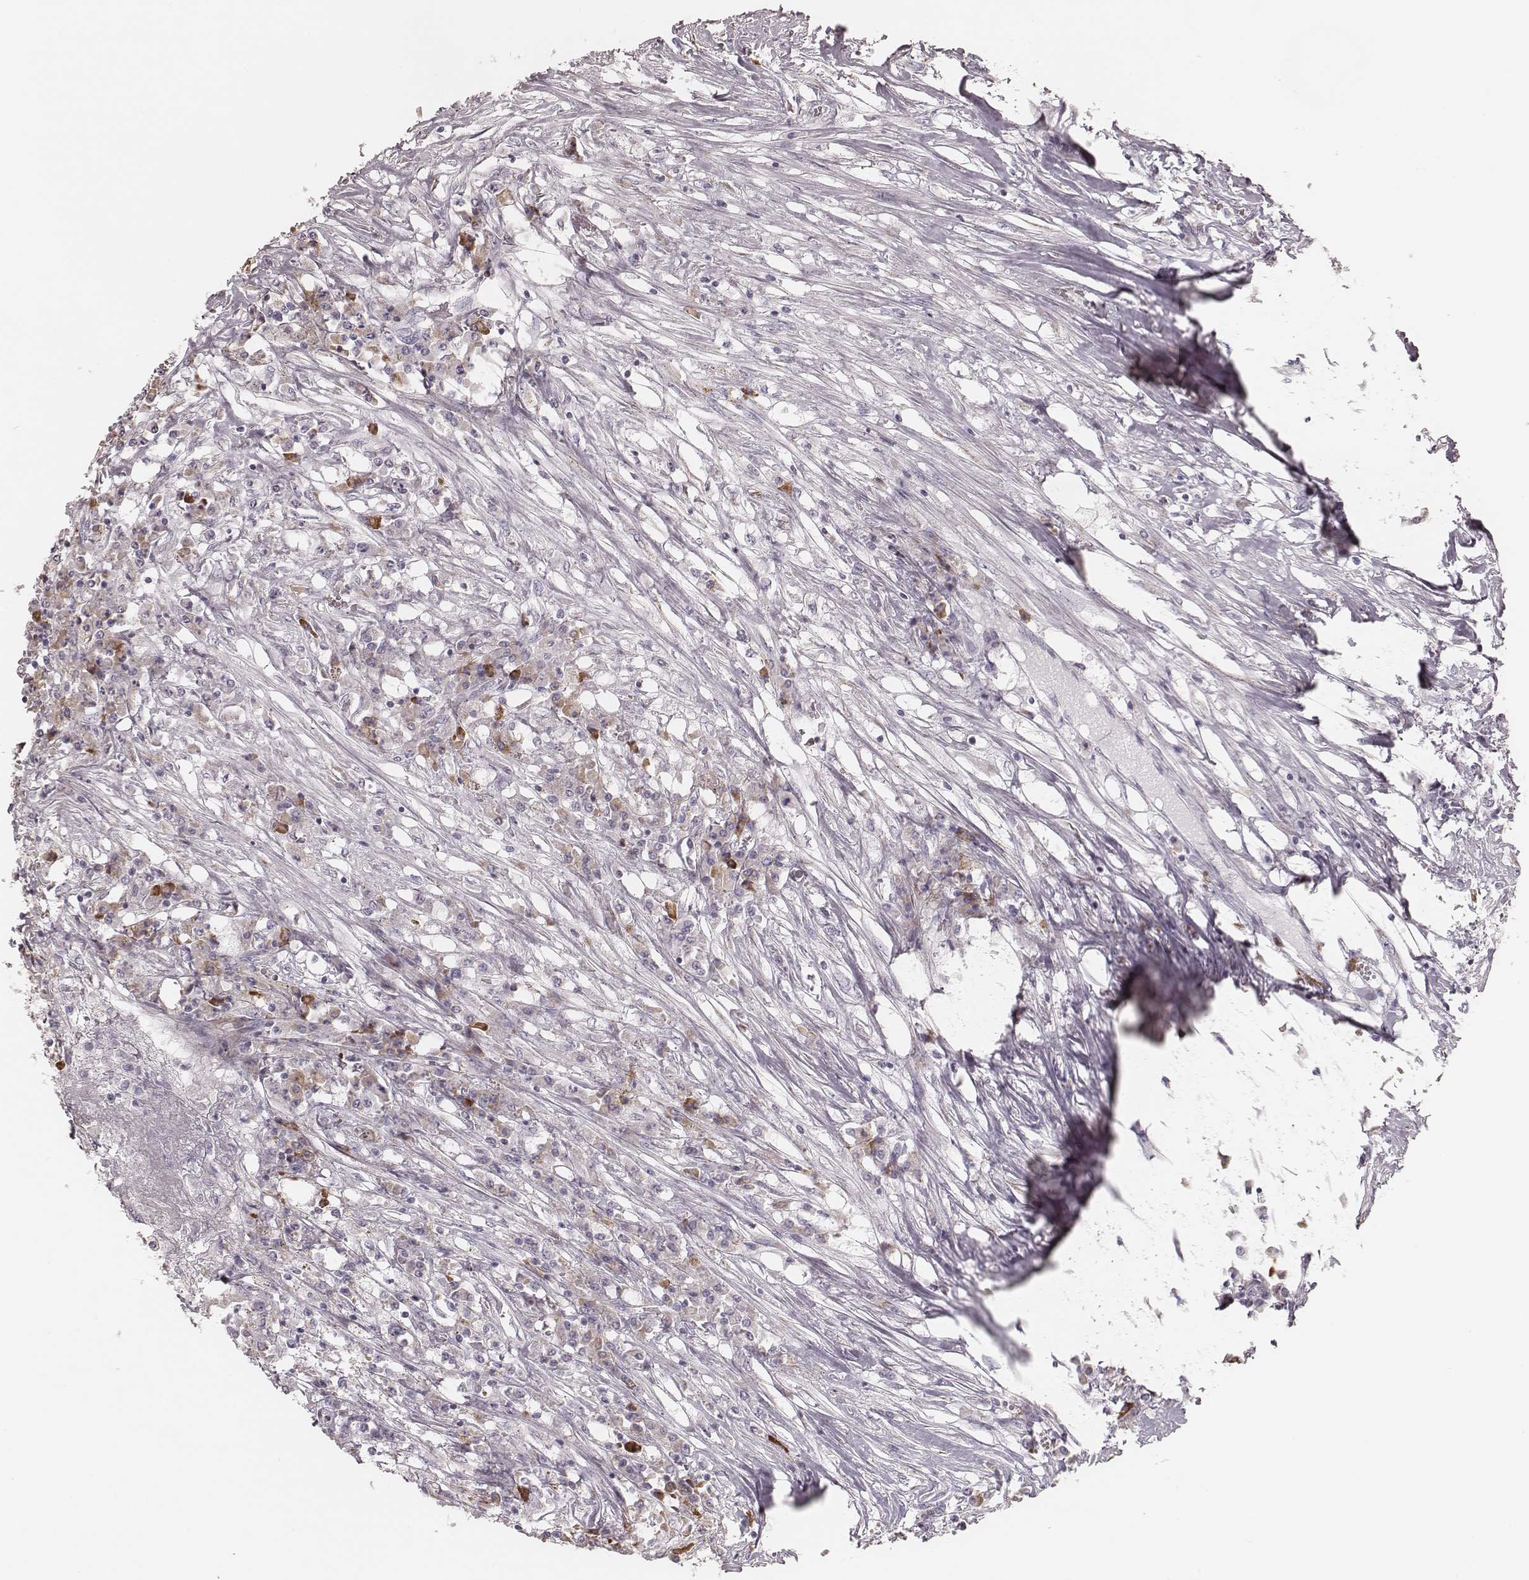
{"staining": {"intensity": "weak", "quantity": "<25%", "location": "cytoplasmic/membranous"}, "tissue": "colorectal cancer", "cell_type": "Tumor cells", "image_type": "cancer", "snomed": [{"axis": "morphology", "description": "Adenocarcinoma, NOS"}, {"axis": "topography", "description": "Rectum"}], "caption": "An image of colorectal cancer (adenocarcinoma) stained for a protein shows no brown staining in tumor cells.", "gene": "KIF5C", "patient": {"sex": "male", "age": 54}}